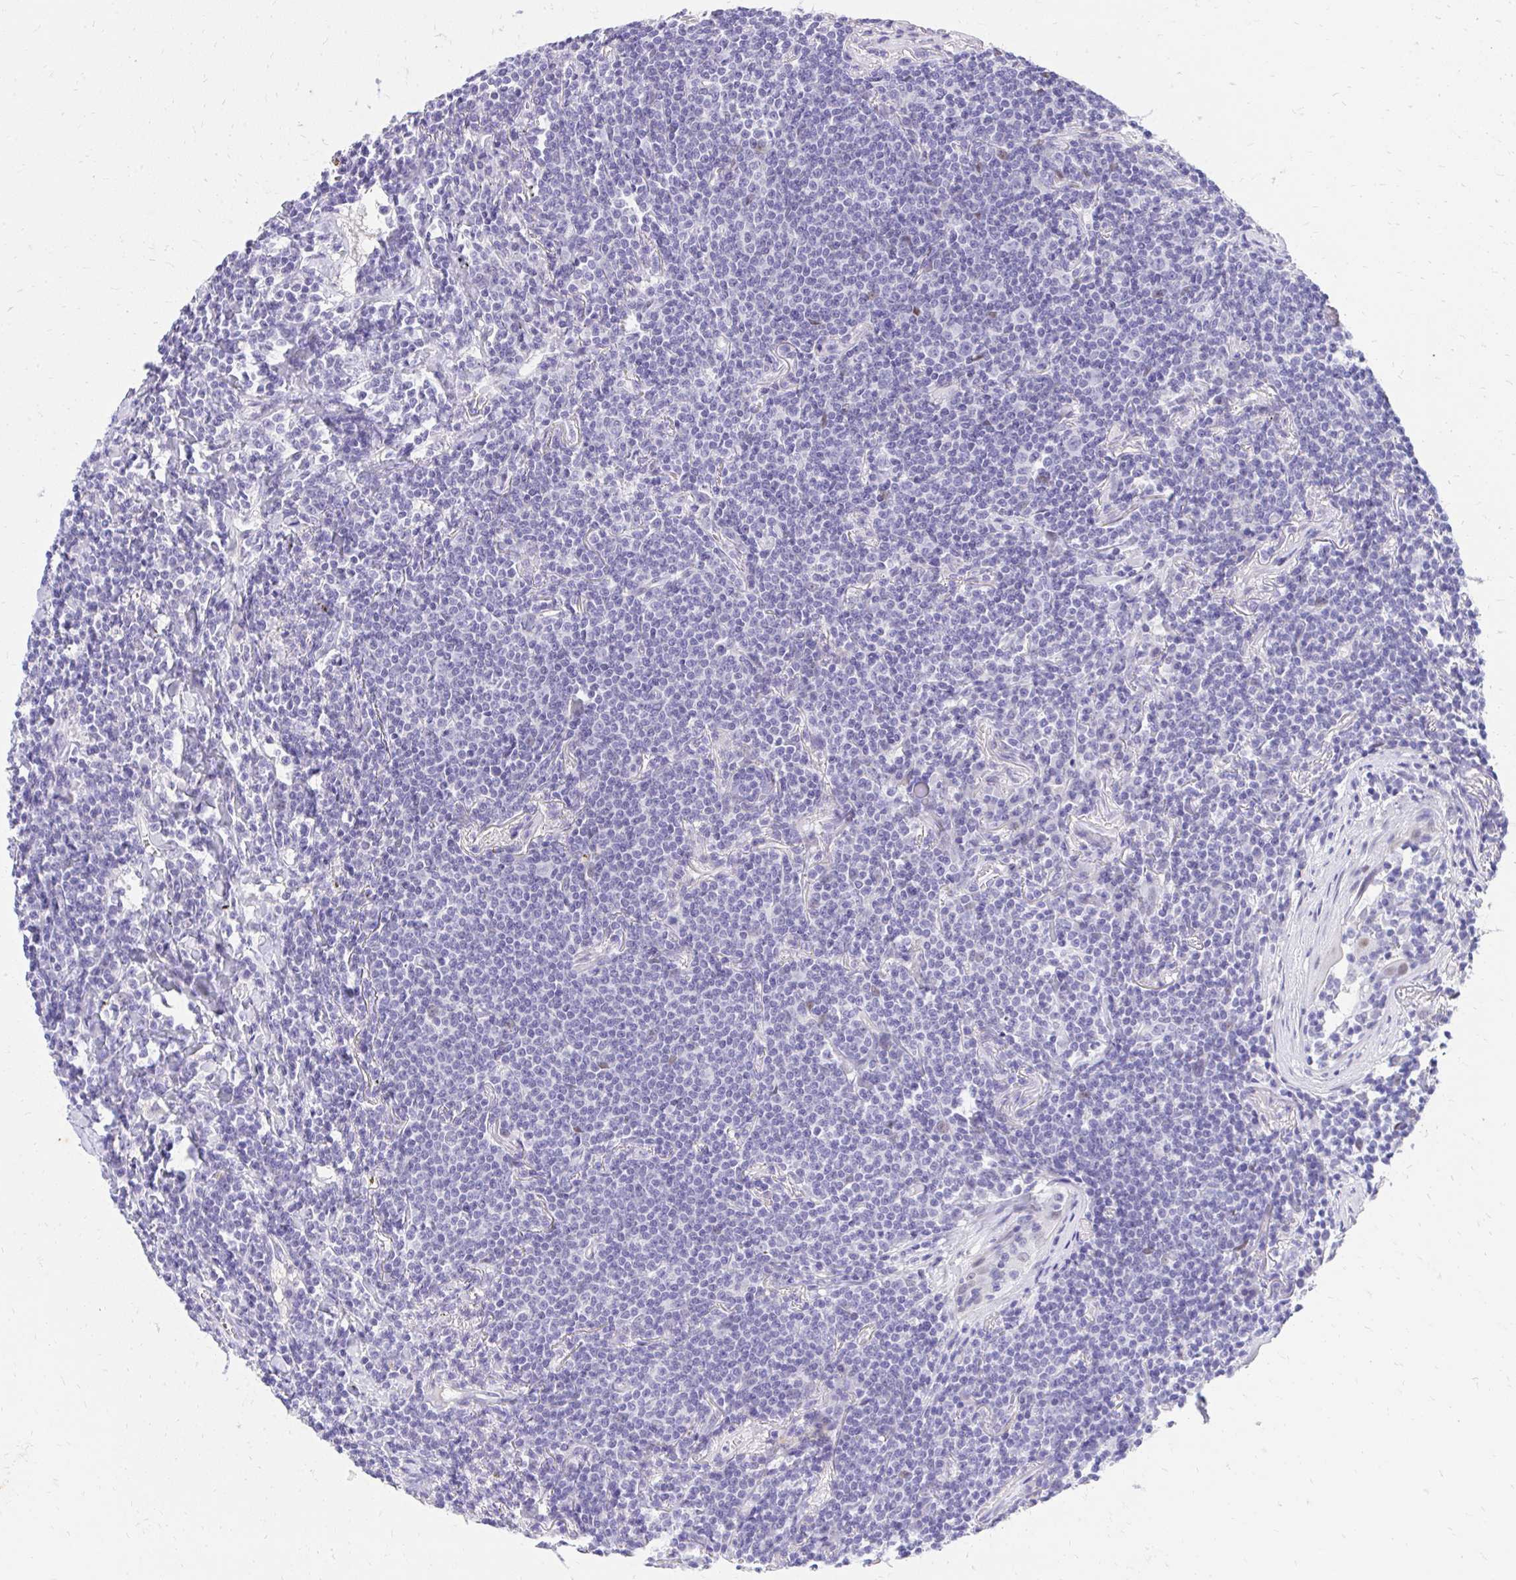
{"staining": {"intensity": "negative", "quantity": "none", "location": "none"}, "tissue": "lymphoma", "cell_type": "Tumor cells", "image_type": "cancer", "snomed": [{"axis": "morphology", "description": "Malignant lymphoma, non-Hodgkin's type, Low grade"}, {"axis": "topography", "description": "Lung"}], "caption": "Malignant lymphoma, non-Hodgkin's type (low-grade) stained for a protein using immunohistochemistry (IHC) reveals no staining tumor cells.", "gene": "KLK1", "patient": {"sex": "female", "age": 71}}